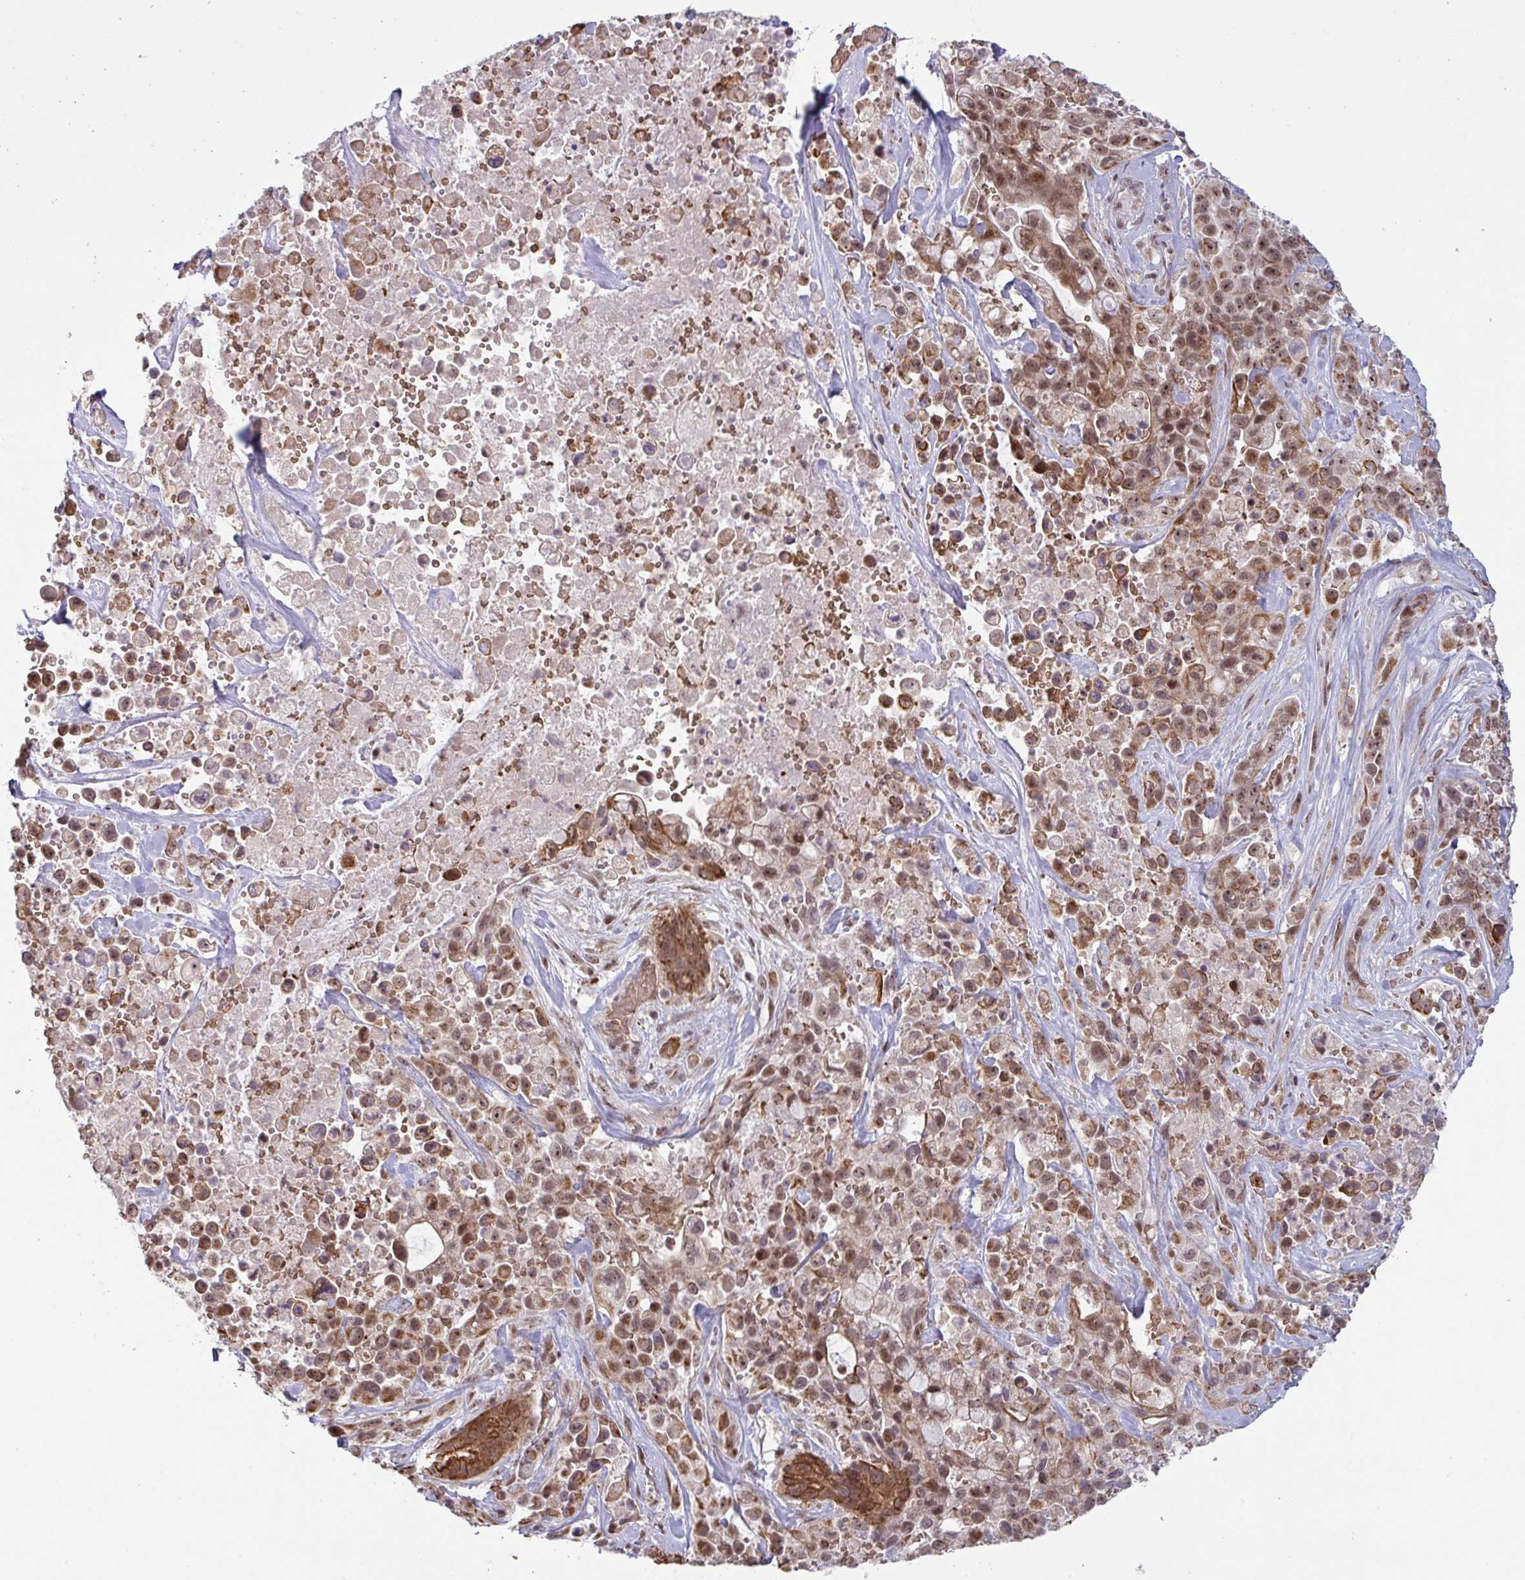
{"staining": {"intensity": "moderate", "quantity": ">75%", "location": "cytoplasmic/membranous,nuclear"}, "tissue": "pancreatic cancer", "cell_type": "Tumor cells", "image_type": "cancer", "snomed": [{"axis": "morphology", "description": "Adenocarcinoma, NOS"}, {"axis": "topography", "description": "Pancreas"}], "caption": "Approximately >75% of tumor cells in adenocarcinoma (pancreatic) display moderate cytoplasmic/membranous and nuclear protein positivity as visualized by brown immunohistochemical staining.", "gene": "NLRP13", "patient": {"sex": "male", "age": 44}}